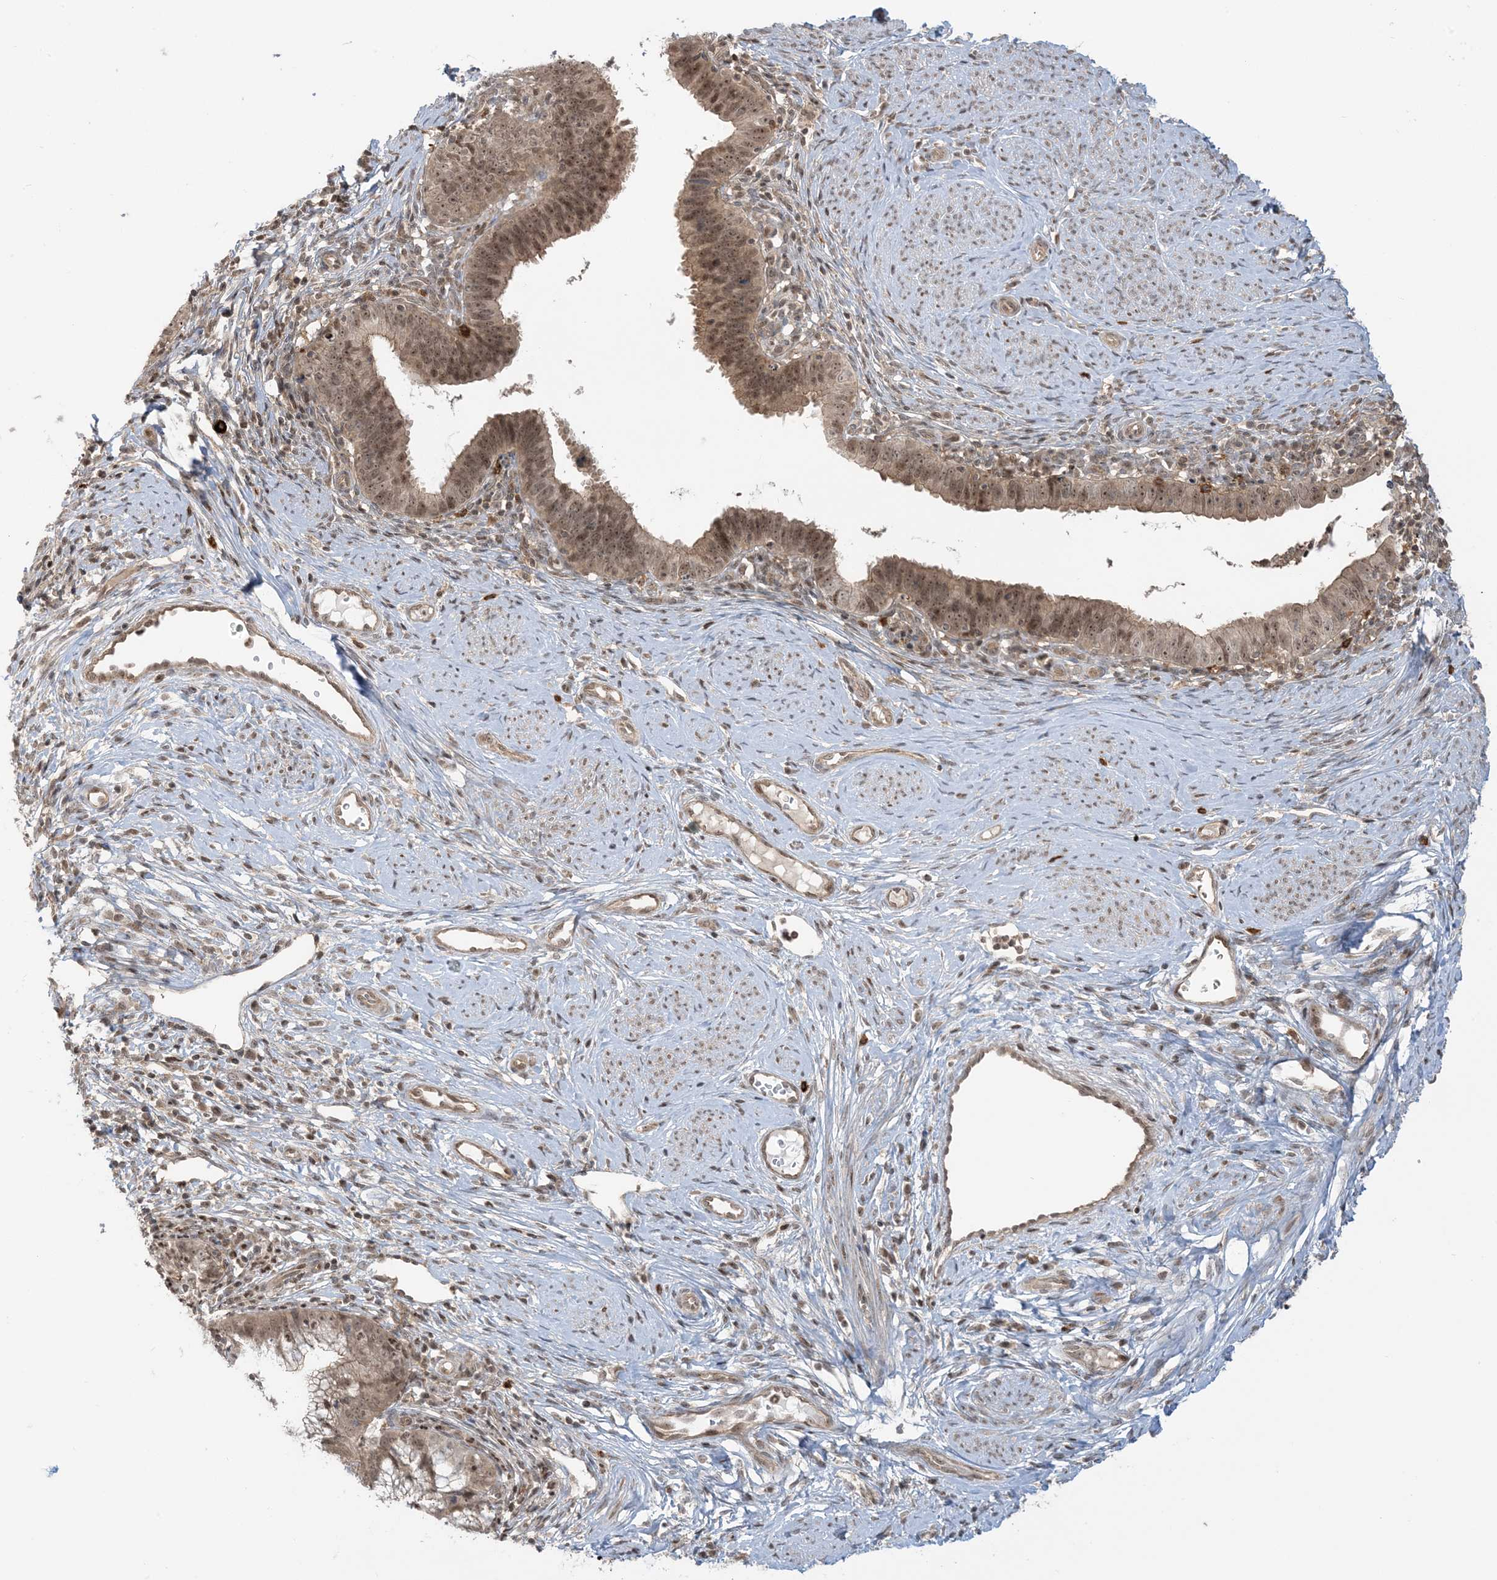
{"staining": {"intensity": "moderate", "quantity": ">75%", "location": "cytoplasmic/membranous,nuclear"}, "tissue": "cervical cancer", "cell_type": "Tumor cells", "image_type": "cancer", "snomed": [{"axis": "morphology", "description": "Adenocarcinoma, NOS"}, {"axis": "topography", "description": "Cervix"}], "caption": "Cervical cancer tissue exhibits moderate cytoplasmic/membranous and nuclear positivity in about >75% of tumor cells (Brightfield microscopy of DAB IHC at high magnification).", "gene": "PPP1R7", "patient": {"sex": "female", "age": 36}}